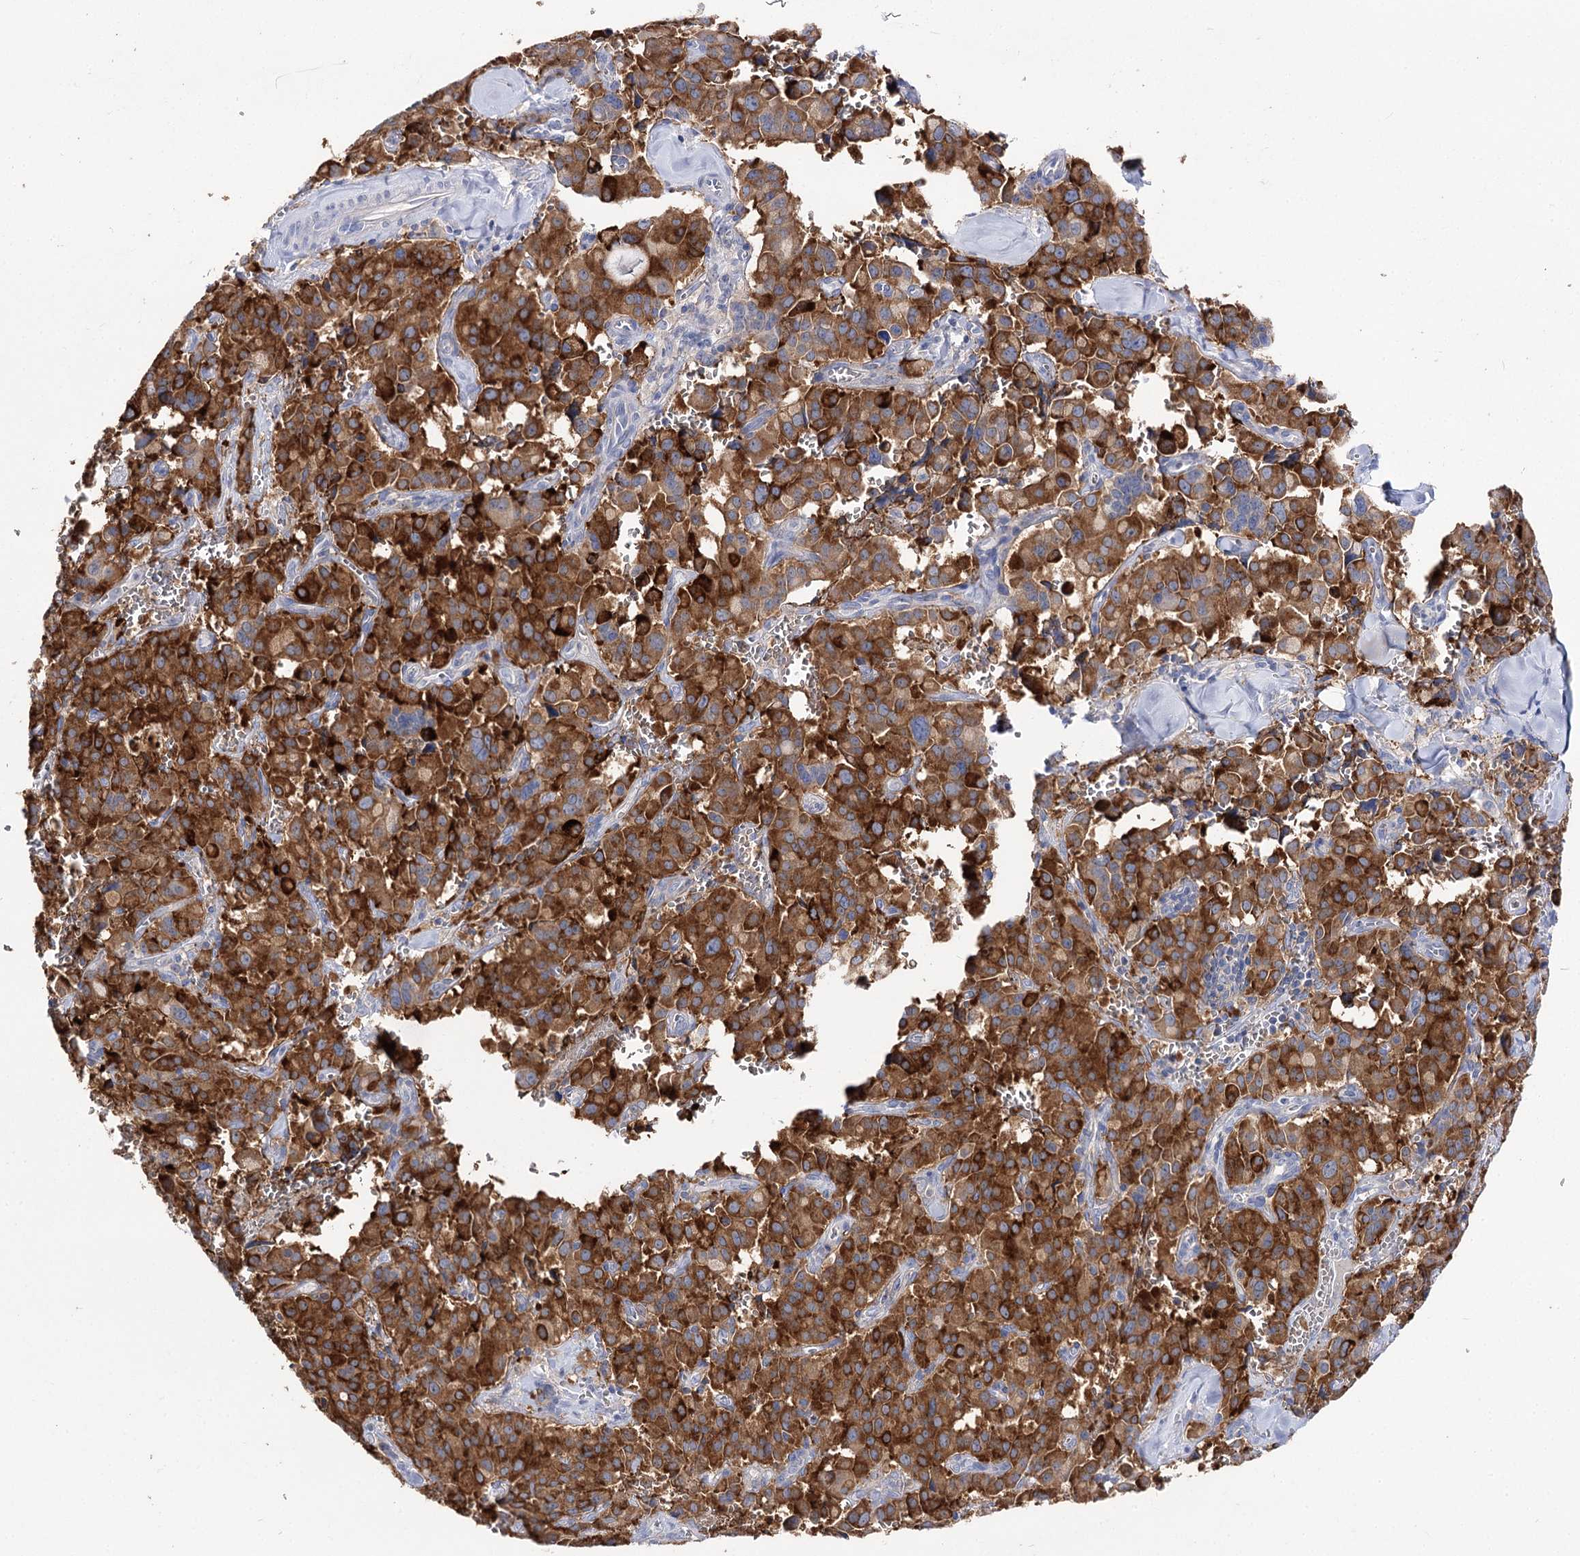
{"staining": {"intensity": "strong", "quantity": ">75%", "location": "cytoplasmic/membranous"}, "tissue": "pancreatic cancer", "cell_type": "Tumor cells", "image_type": "cancer", "snomed": [{"axis": "morphology", "description": "Adenocarcinoma, NOS"}, {"axis": "topography", "description": "Pancreas"}], "caption": "The histopathology image exhibits a brown stain indicating the presence of a protein in the cytoplasmic/membranous of tumor cells in adenocarcinoma (pancreatic).", "gene": "NRAP", "patient": {"sex": "male", "age": 65}}